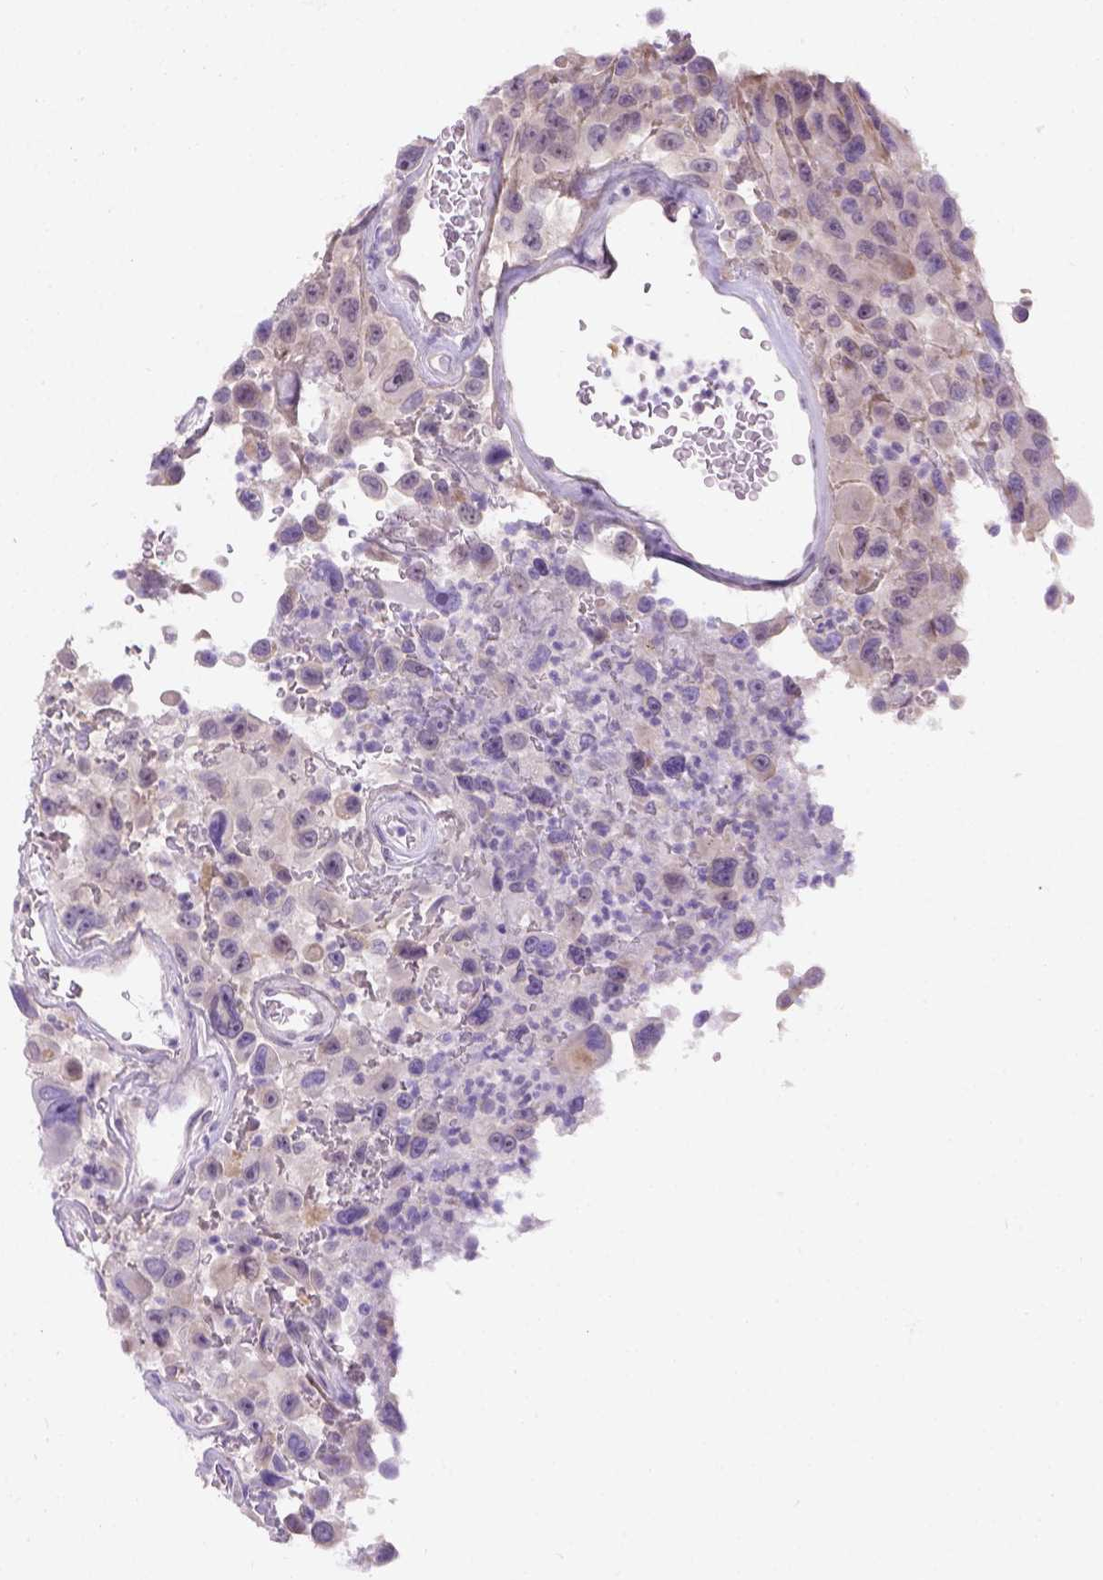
{"staining": {"intensity": "negative", "quantity": "none", "location": "none"}, "tissue": "urothelial cancer", "cell_type": "Tumor cells", "image_type": "cancer", "snomed": [{"axis": "morphology", "description": "Urothelial carcinoma, High grade"}, {"axis": "topography", "description": "Urinary bladder"}], "caption": "Immunohistochemistry of human urothelial cancer exhibits no positivity in tumor cells.", "gene": "C20orf144", "patient": {"sex": "male", "age": 53}}